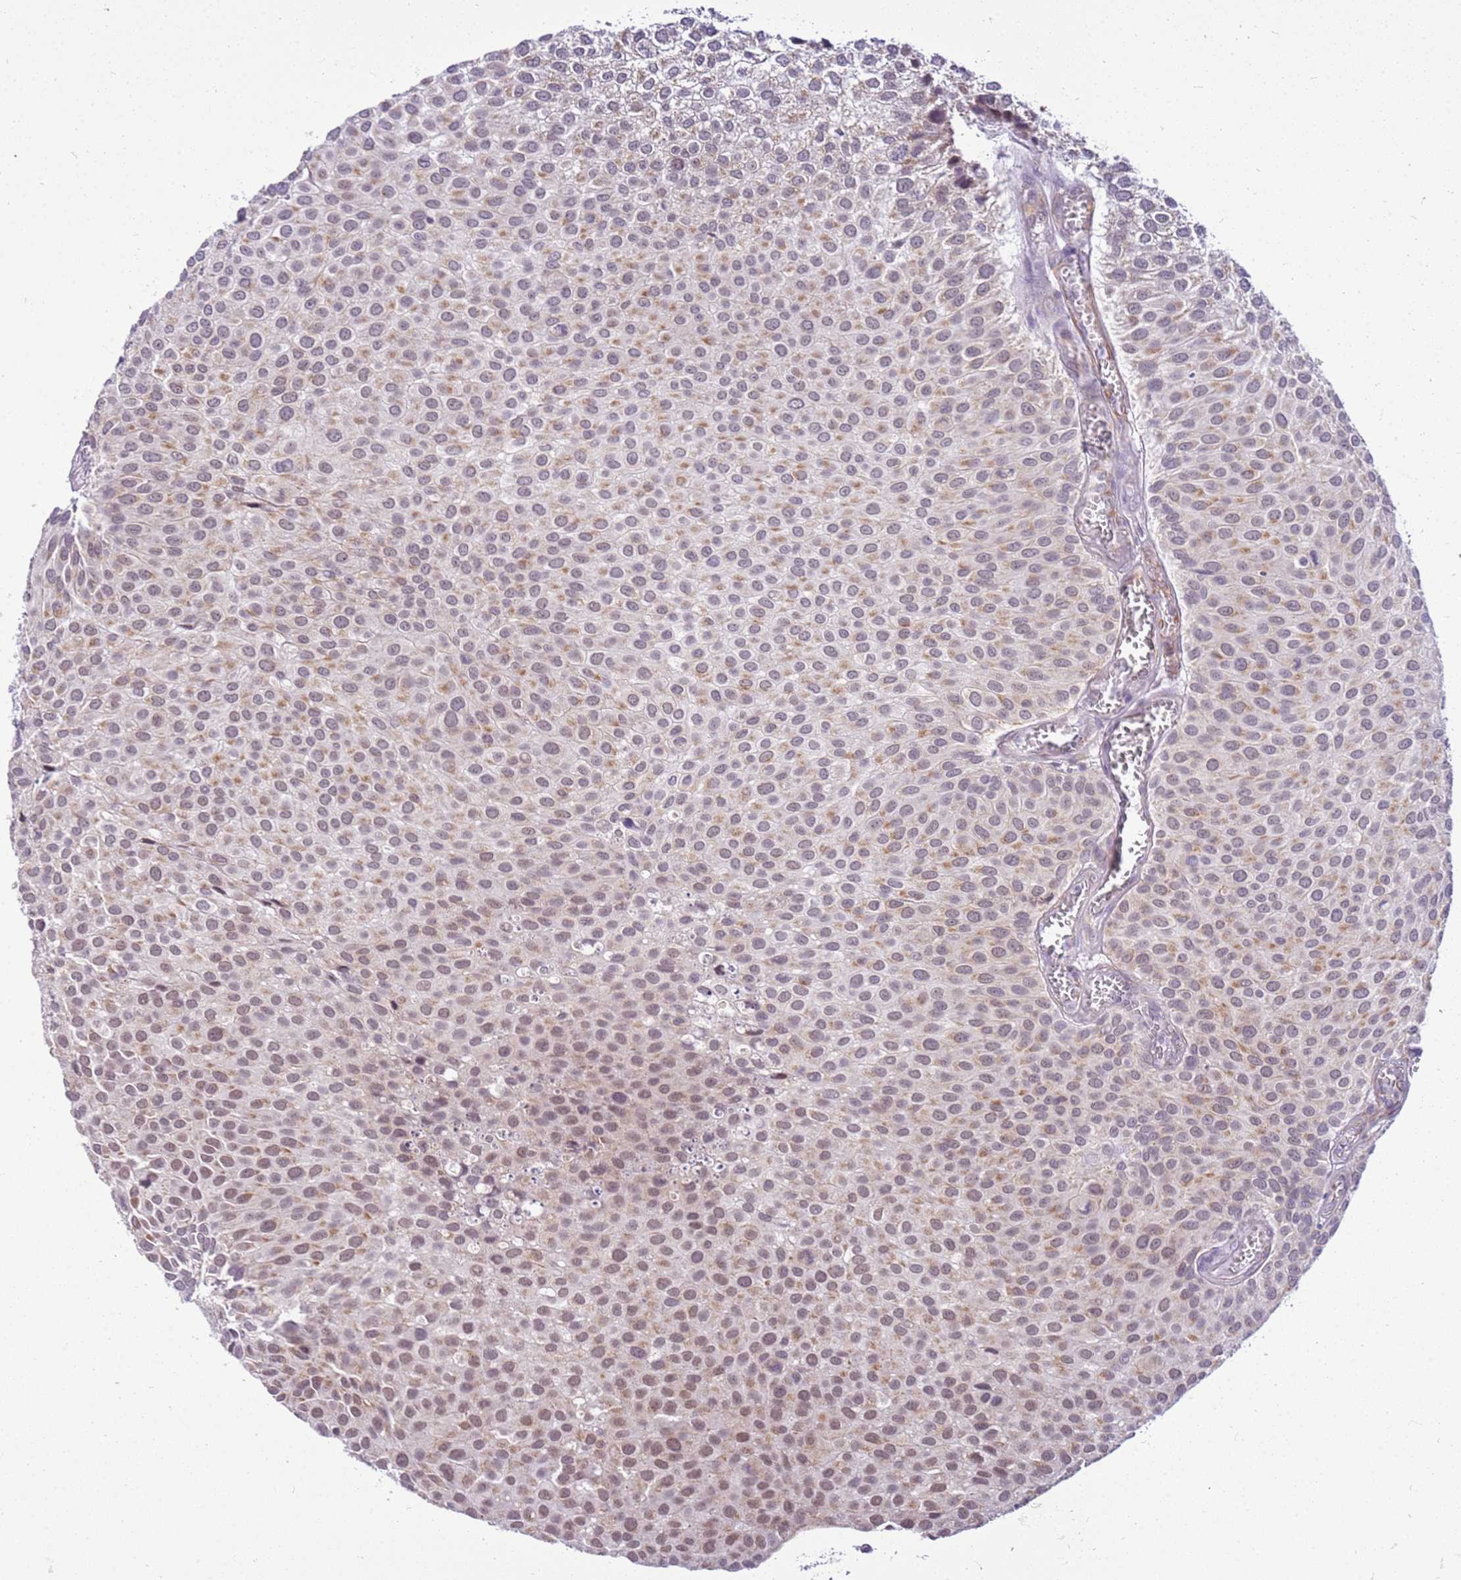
{"staining": {"intensity": "weak", "quantity": ">75%", "location": "cytoplasmic/membranous"}, "tissue": "urothelial cancer", "cell_type": "Tumor cells", "image_type": "cancer", "snomed": [{"axis": "morphology", "description": "Urothelial carcinoma, Low grade"}, {"axis": "topography", "description": "Urinary bladder"}], "caption": "Protein expression analysis of urothelial carcinoma (low-grade) reveals weak cytoplasmic/membranous staining in about >75% of tumor cells.", "gene": "SMIM4", "patient": {"sex": "male", "age": 88}}